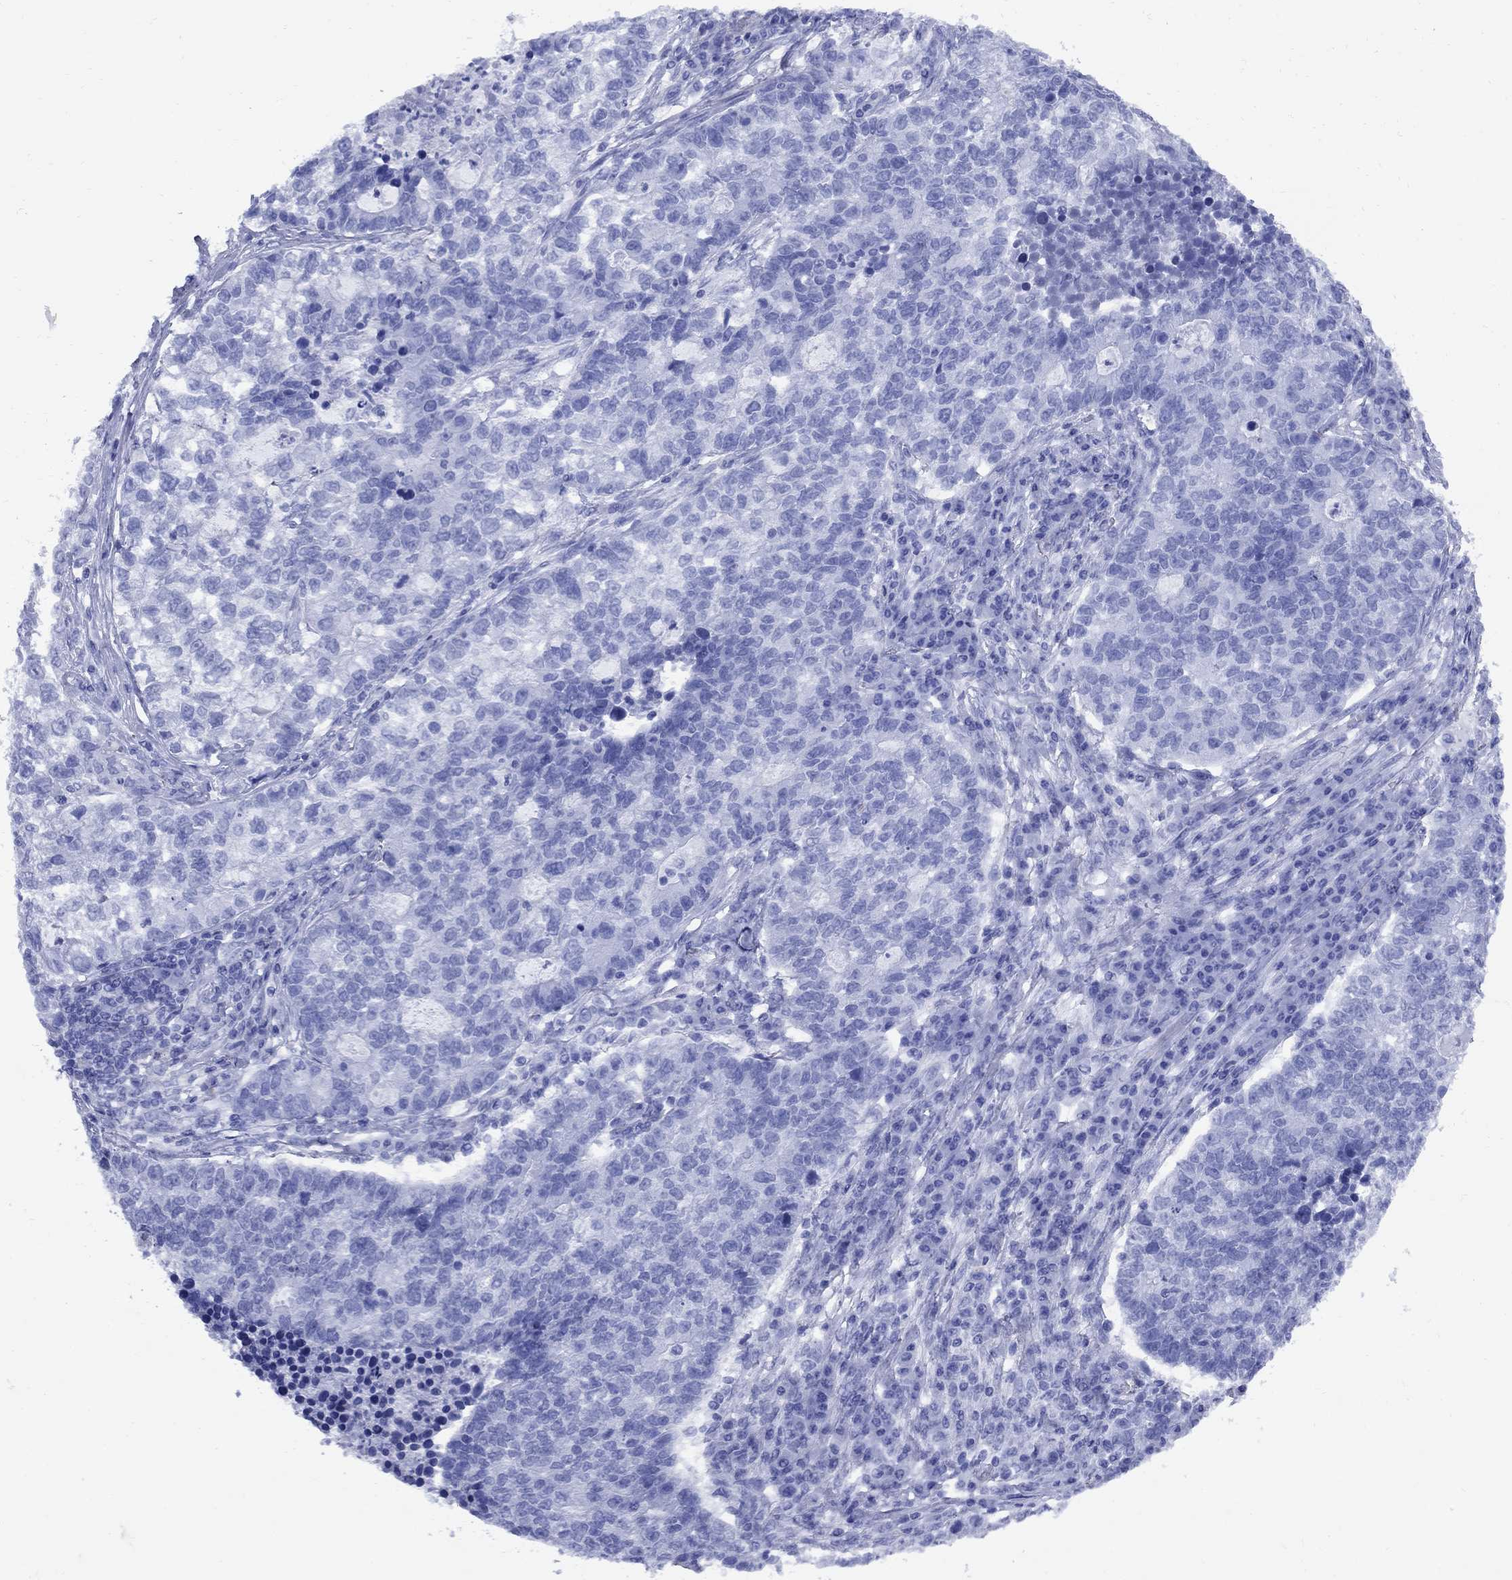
{"staining": {"intensity": "negative", "quantity": "none", "location": "none"}, "tissue": "lung cancer", "cell_type": "Tumor cells", "image_type": "cancer", "snomed": [{"axis": "morphology", "description": "Adenocarcinoma, NOS"}, {"axis": "topography", "description": "Lung"}], "caption": "Tumor cells are negative for brown protein staining in adenocarcinoma (lung). (DAB immunohistochemistry (IHC), high magnification).", "gene": "SMCP", "patient": {"sex": "male", "age": 57}}